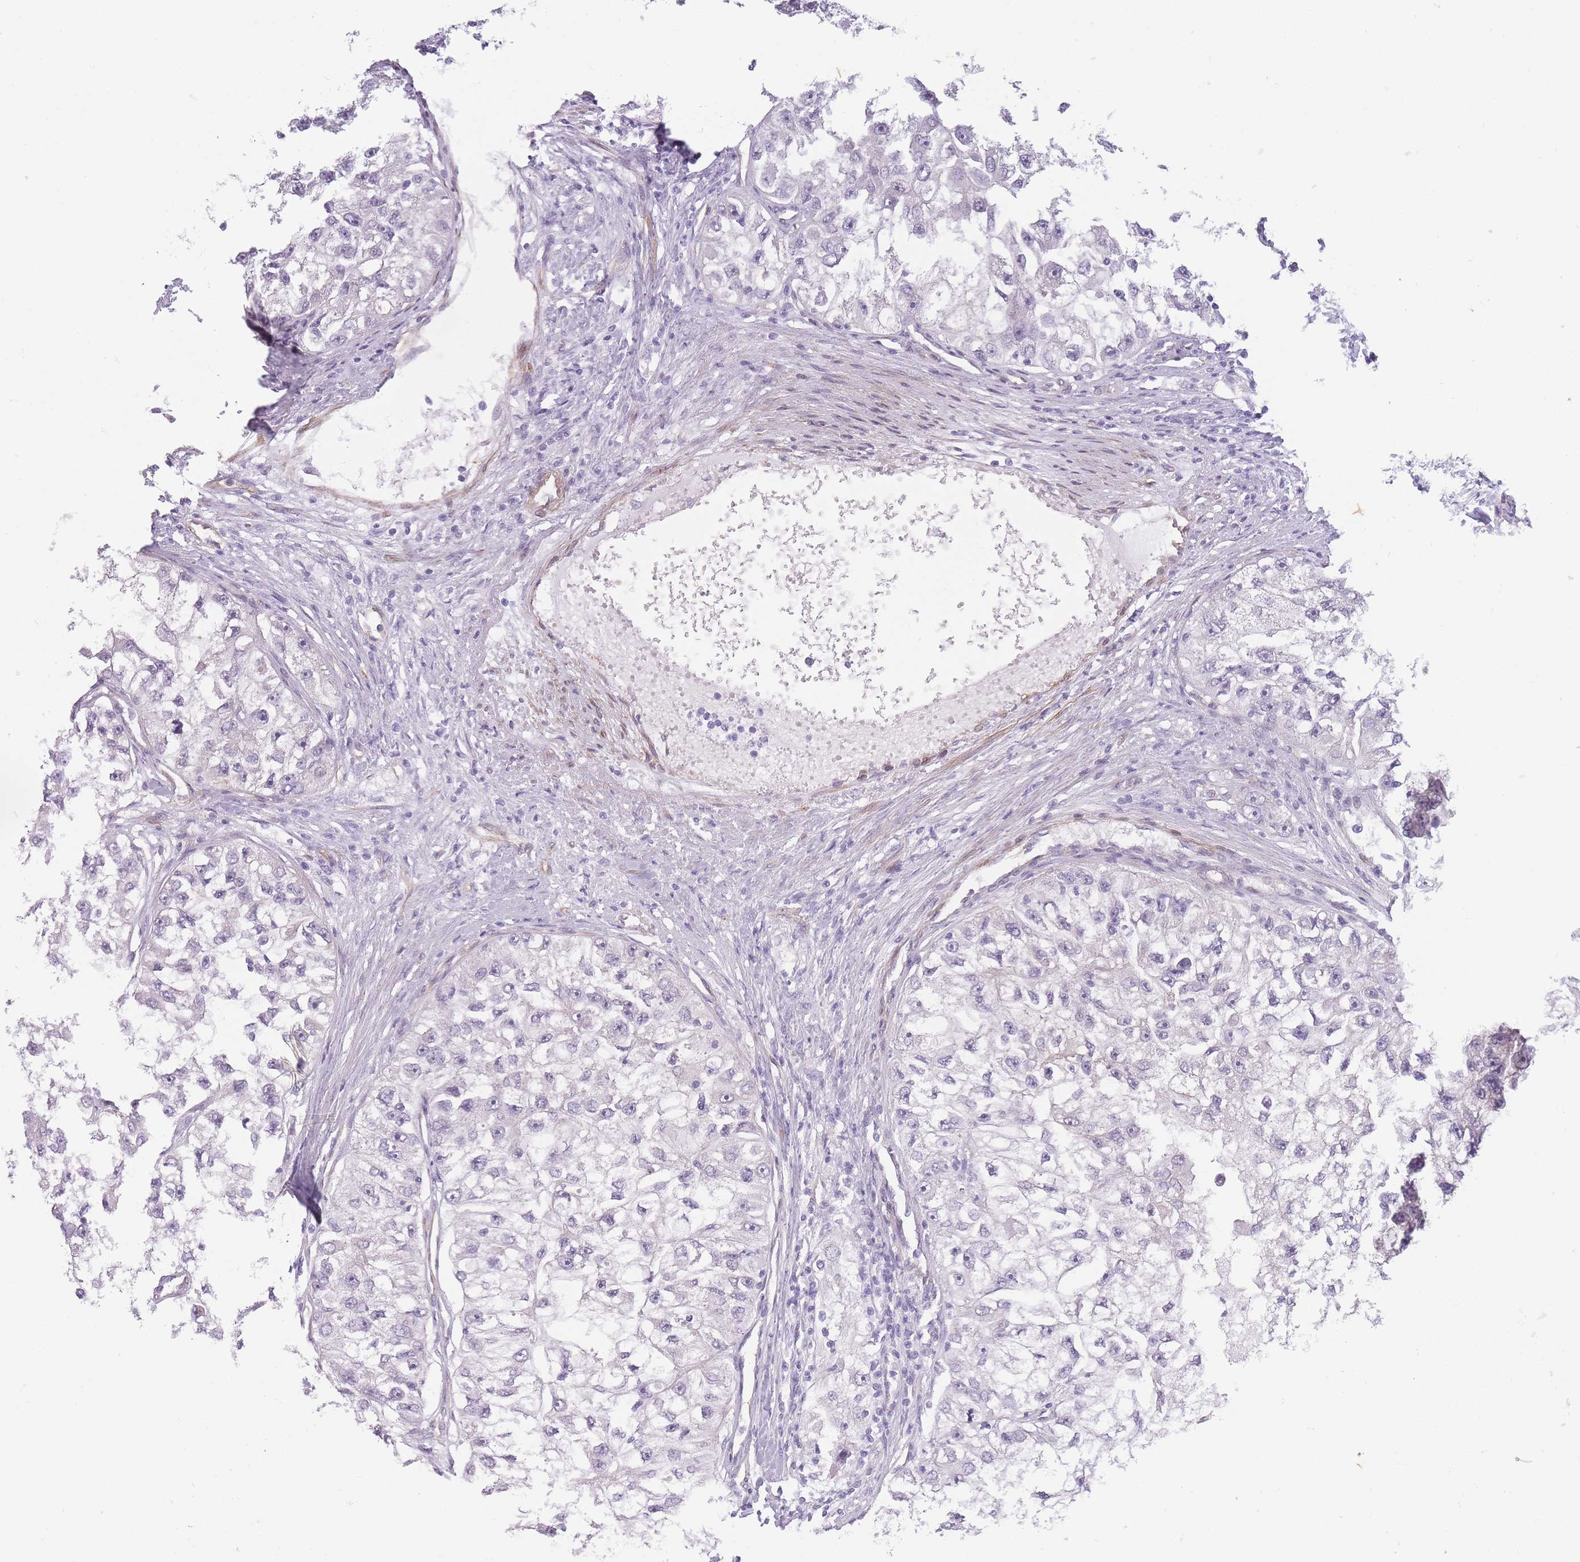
{"staining": {"intensity": "negative", "quantity": "none", "location": "none"}, "tissue": "renal cancer", "cell_type": "Tumor cells", "image_type": "cancer", "snomed": [{"axis": "morphology", "description": "Adenocarcinoma, NOS"}, {"axis": "topography", "description": "Kidney"}], "caption": "This is an immunohistochemistry histopathology image of adenocarcinoma (renal). There is no staining in tumor cells.", "gene": "OR6B3", "patient": {"sex": "male", "age": 63}}